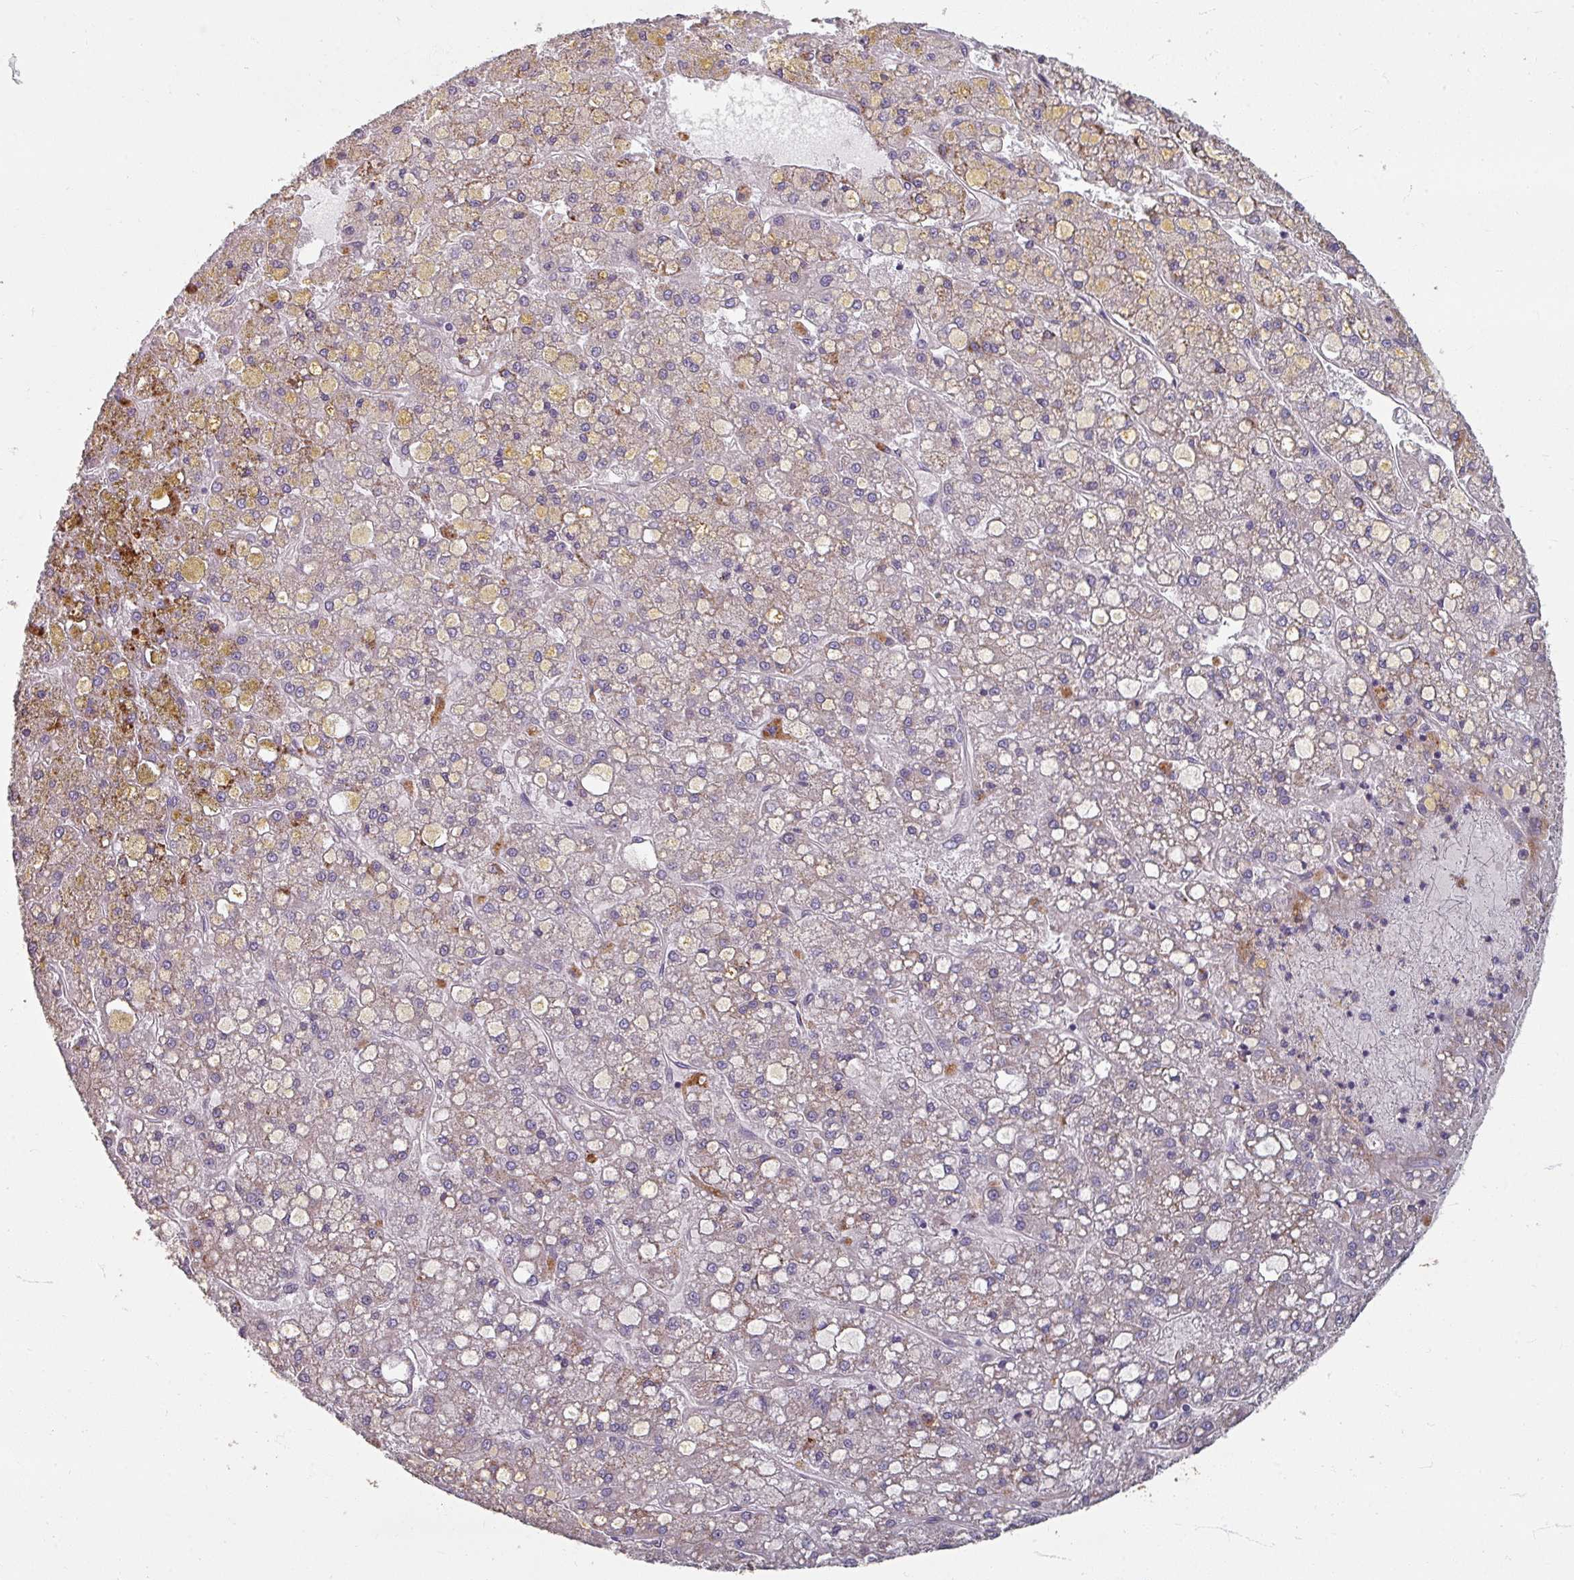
{"staining": {"intensity": "weak", "quantity": "25%-75%", "location": "cytoplasmic/membranous"}, "tissue": "liver cancer", "cell_type": "Tumor cells", "image_type": "cancer", "snomed": [{"axis": "morphology", "description": "Carcinoma, Hepatocellular, NOS"}, {"axis": "topography", "description": "Liver"}], "caption": "This micrograph shows immunohistochemistry staining of liver hepatocellular carcinoma, with low weak cytoplasmic/membranous expression in about 25%-75% of tumor cells.", "gene": "GABARAPL1", "patient": {"sex": "male", "age": 67}}